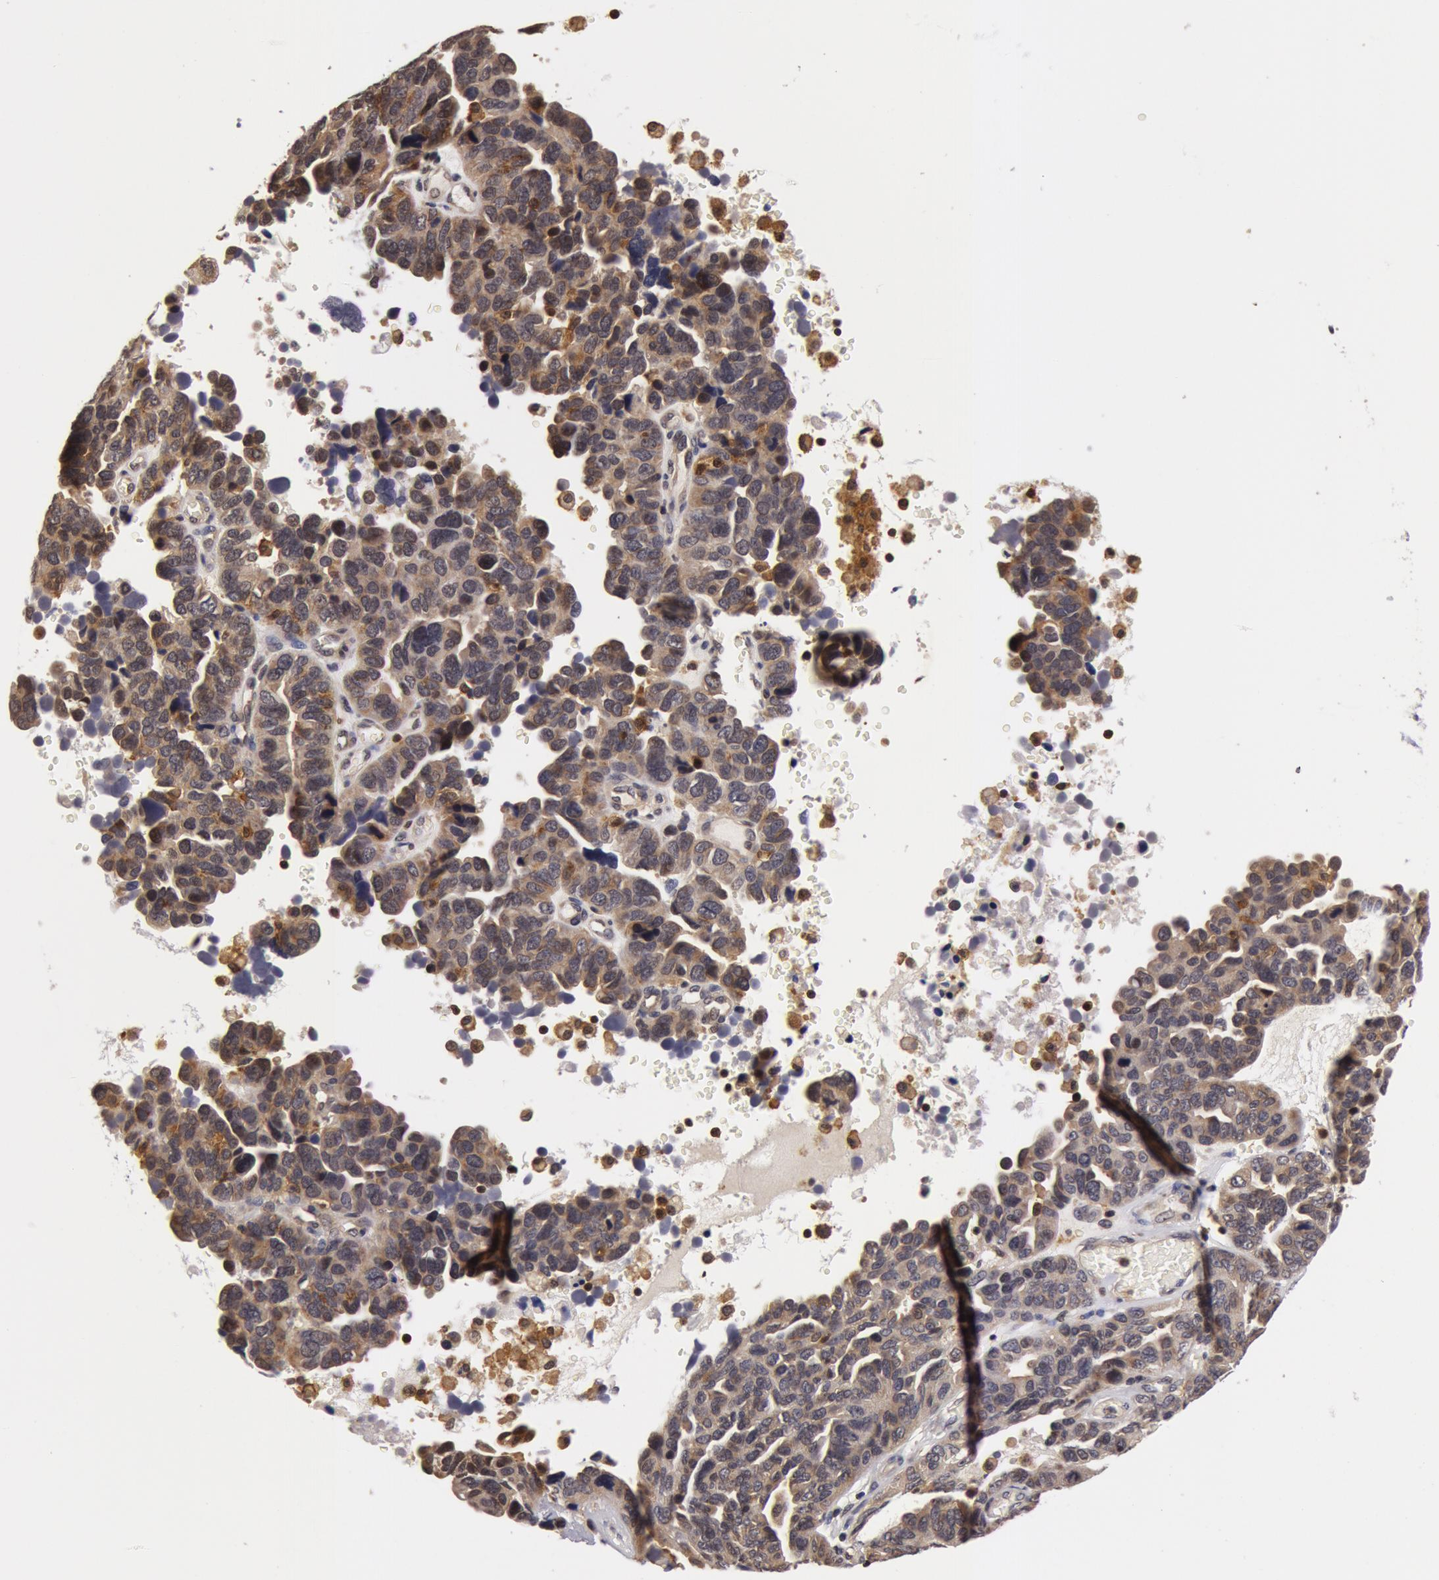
{"staining": {"intensity": "weak", "quantity": "<25%", "location": "cytoplasmic/membranous,nuclear"}, "tissue": "ovarian cancer", "cell_type": "Tumor cells", "image_type": "cancer", "snomed": [{"axis": "morphology", "description": "Cystadenocarcinoma, serous, NOS"}, {"axis": "topography", "description": "Ovary"}], "caption": "Immunohistochemistry histopathology image of serous cystadenocarcinoma (ovarian) stained for a protein (brown), which displays no positivity in tumor cells.", "gene": "ZNF350", "patient": {"sex": "female", "age": 64}}